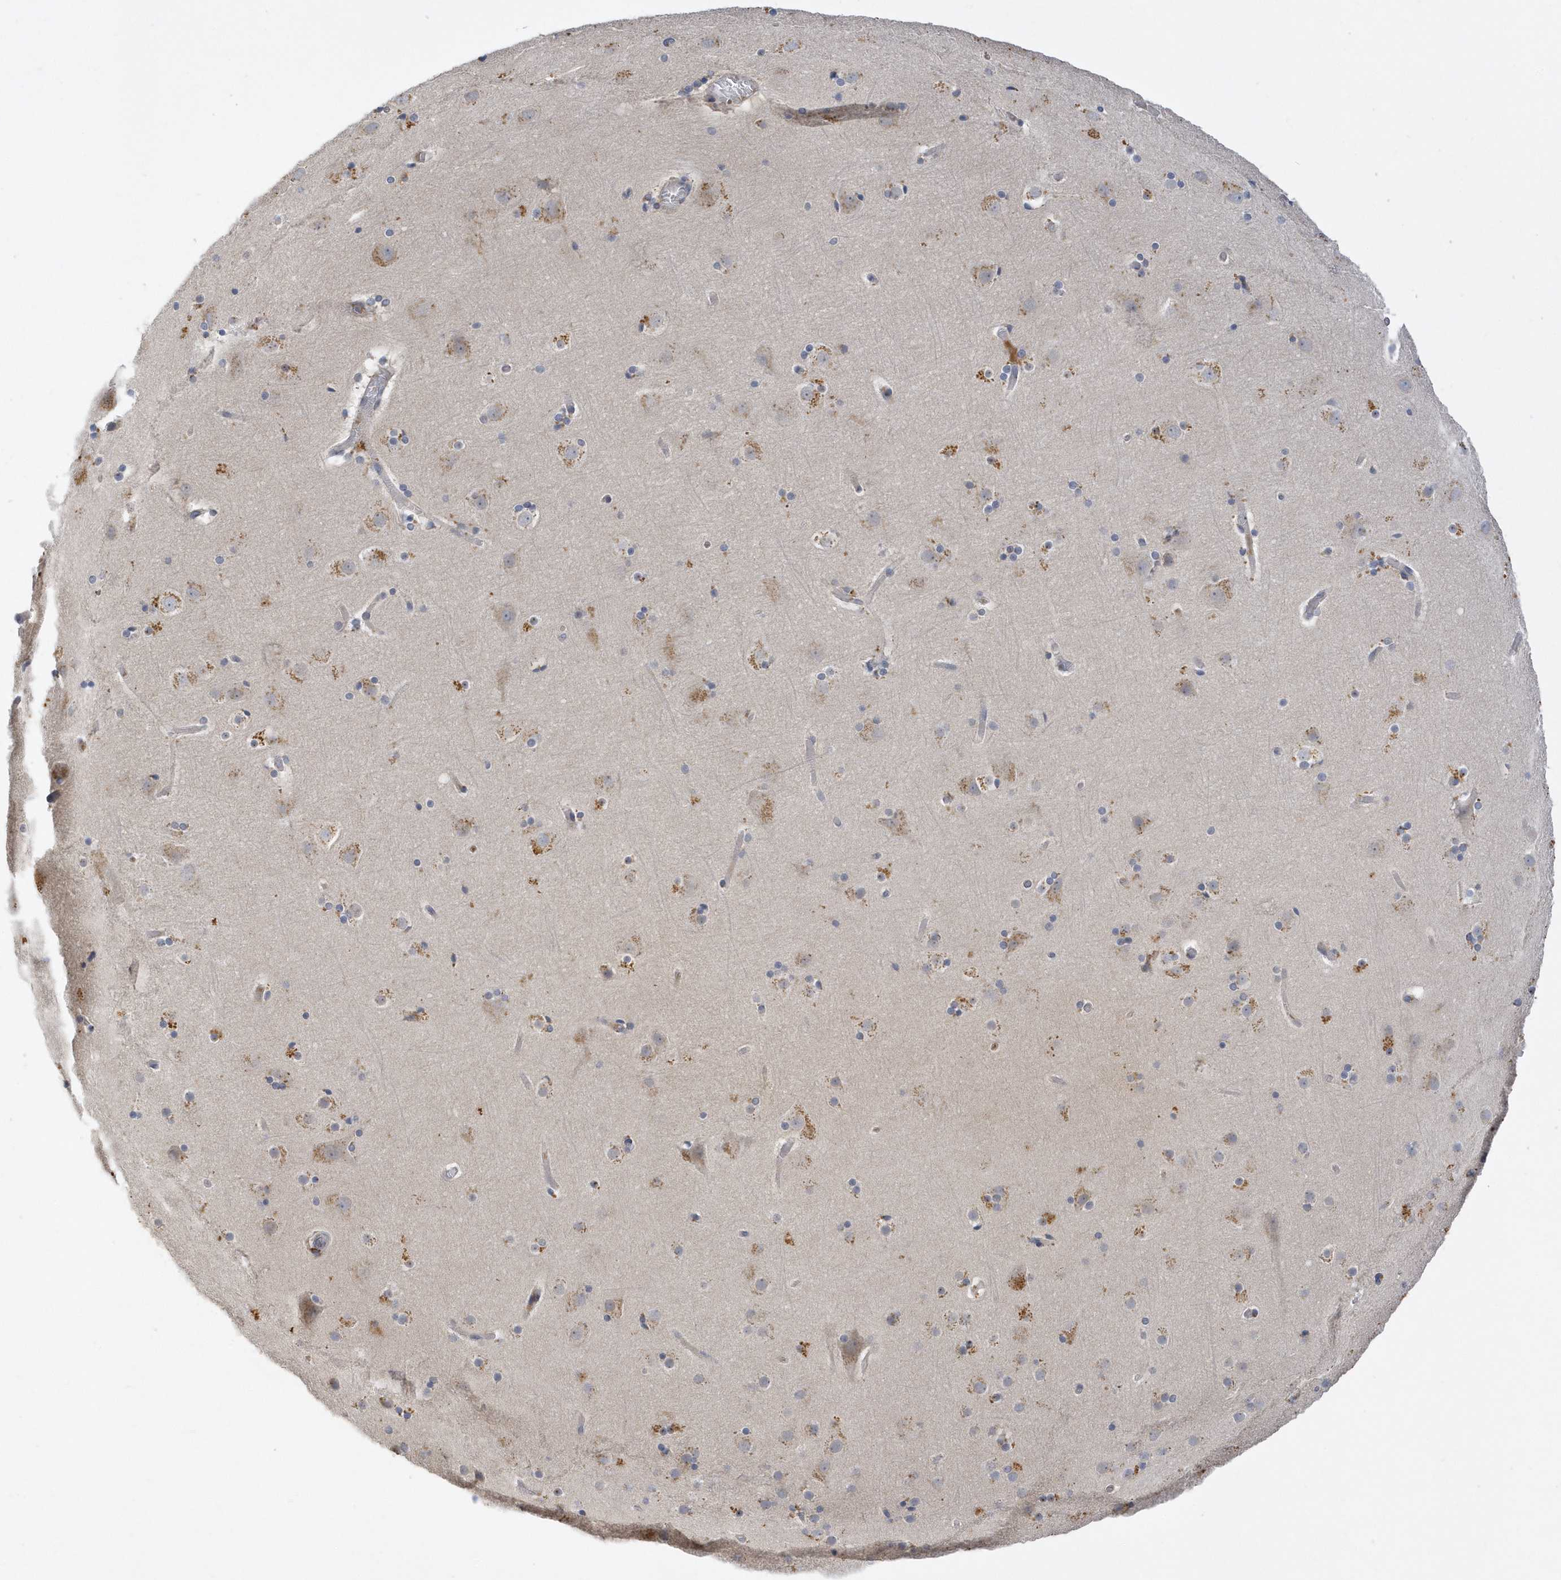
{"staining": {"intensity": "negative", "quantity": "none", "location": "none"}, "tissue": "cerebral cortex", "cell_type": "Endothelial cells", "image_type": "normal", "snomed": [{"axis": "morphology", "description": "Normal tissue, NOS"}, {"axis": "topography", "description": "Cerebral cortex"}], "caption": "Micrograph shows no protein expression in endothelial cells of benign cerebral cortex. (Stains: DAB (3,3'-diaminobenzidine) immunohistochemistry (IHC) with hematoxylin counter stain, Microscopy: brightfield microscopy at high magnification).", "gene": "DPP9", "patient": {"sex": "male", "age": 57}}